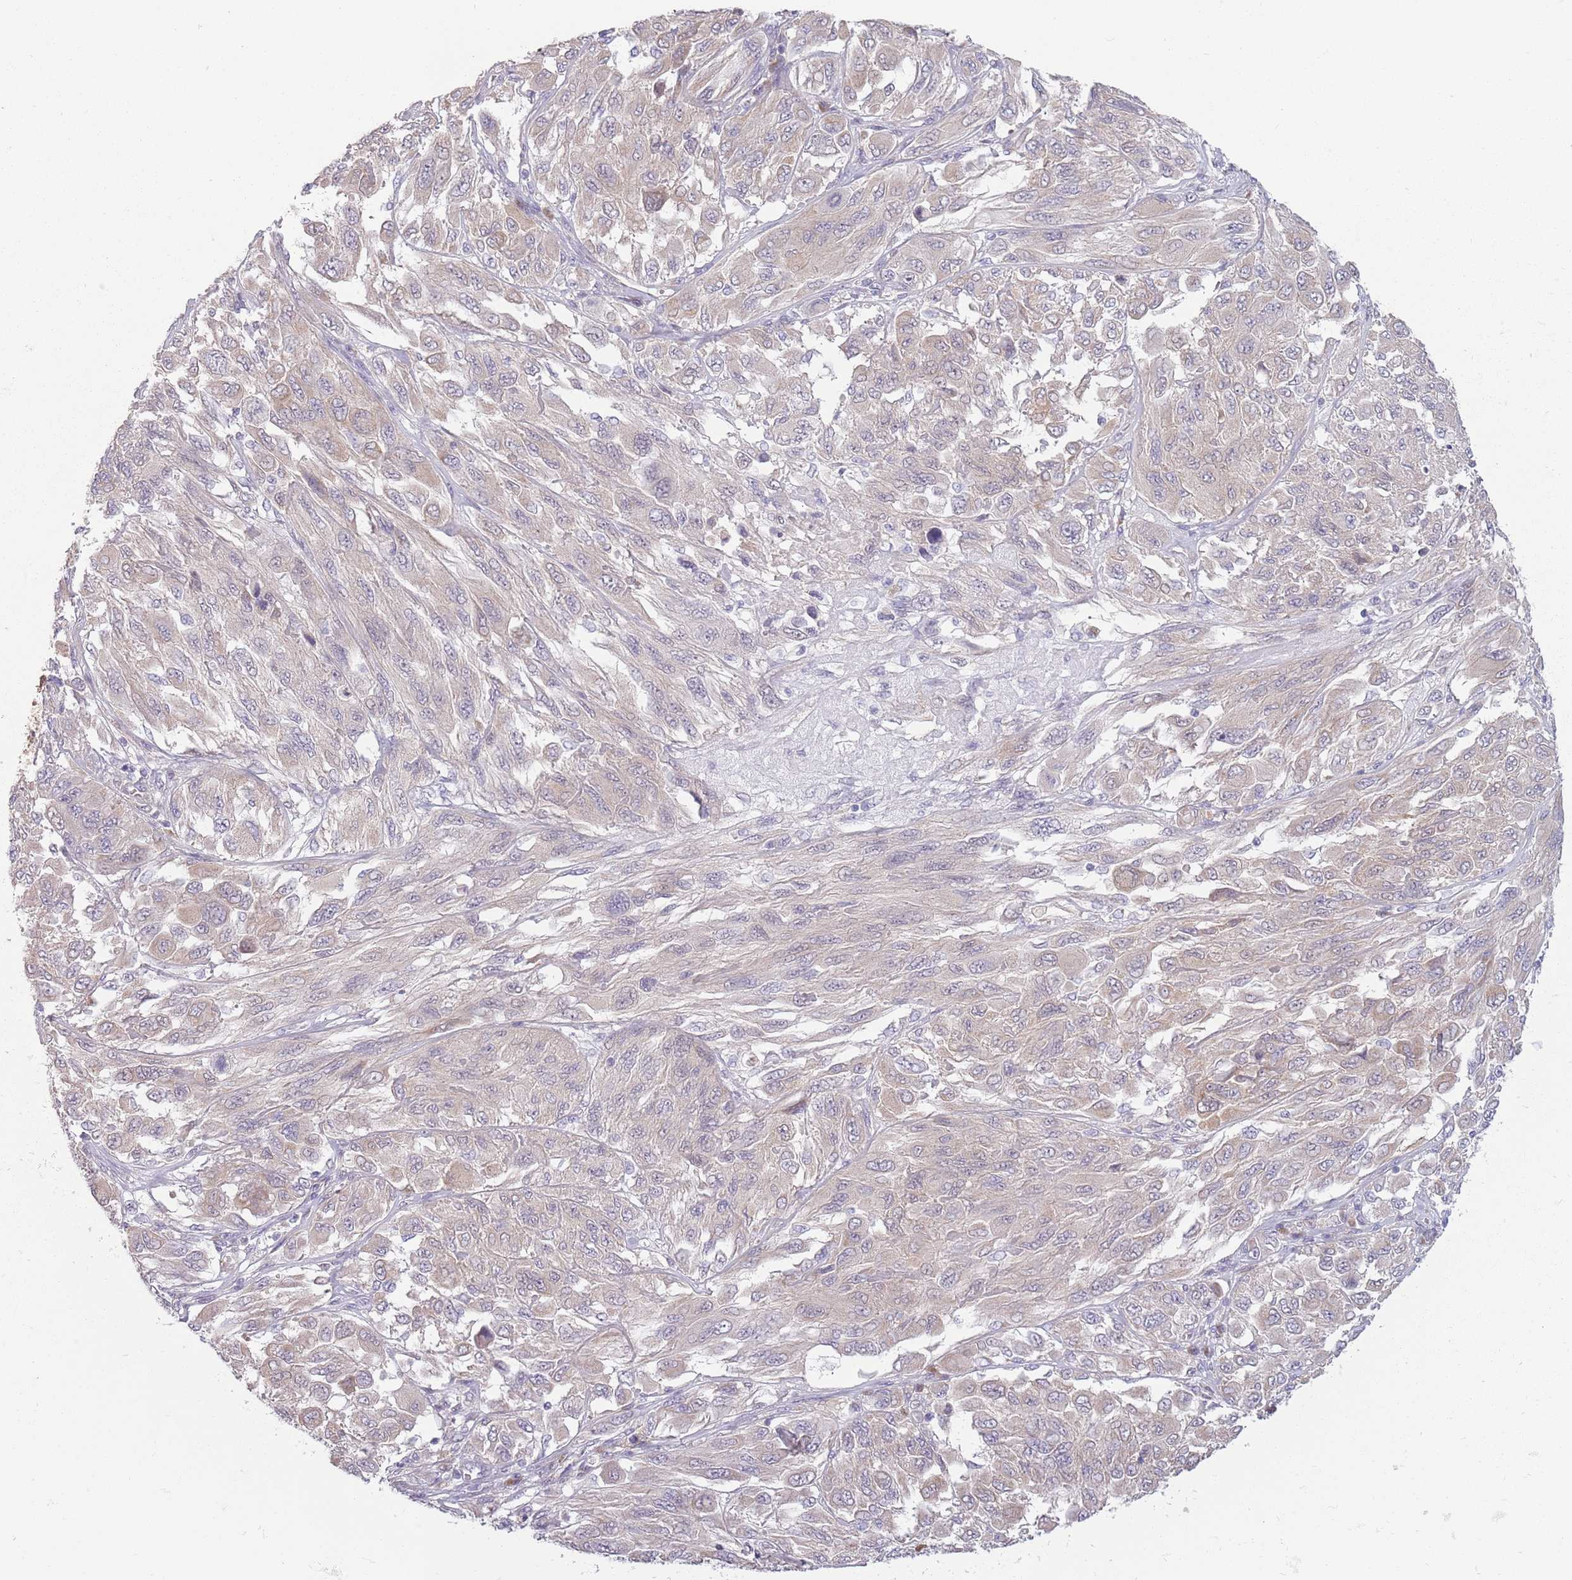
{"staining": {"intensity": "weak", "quantity": "<25%", "location": "cytoplasmic/membranous"}, "tissue": "melanoma", "cell_type": "Tumor cells", "image_type": "cancer", "snomed": [{"axis": "morphology", "description": "Malignant melanoma, NOS"}, {"axis": "topography", "description": "Skin"}], "caption": "This is a image of immunohistochemistry (IHC) staining of malignant melanoma, which shows no positivity in tumor cells.", "gene": "COQ5", "patient": {"sex": "female", "age": 91}}